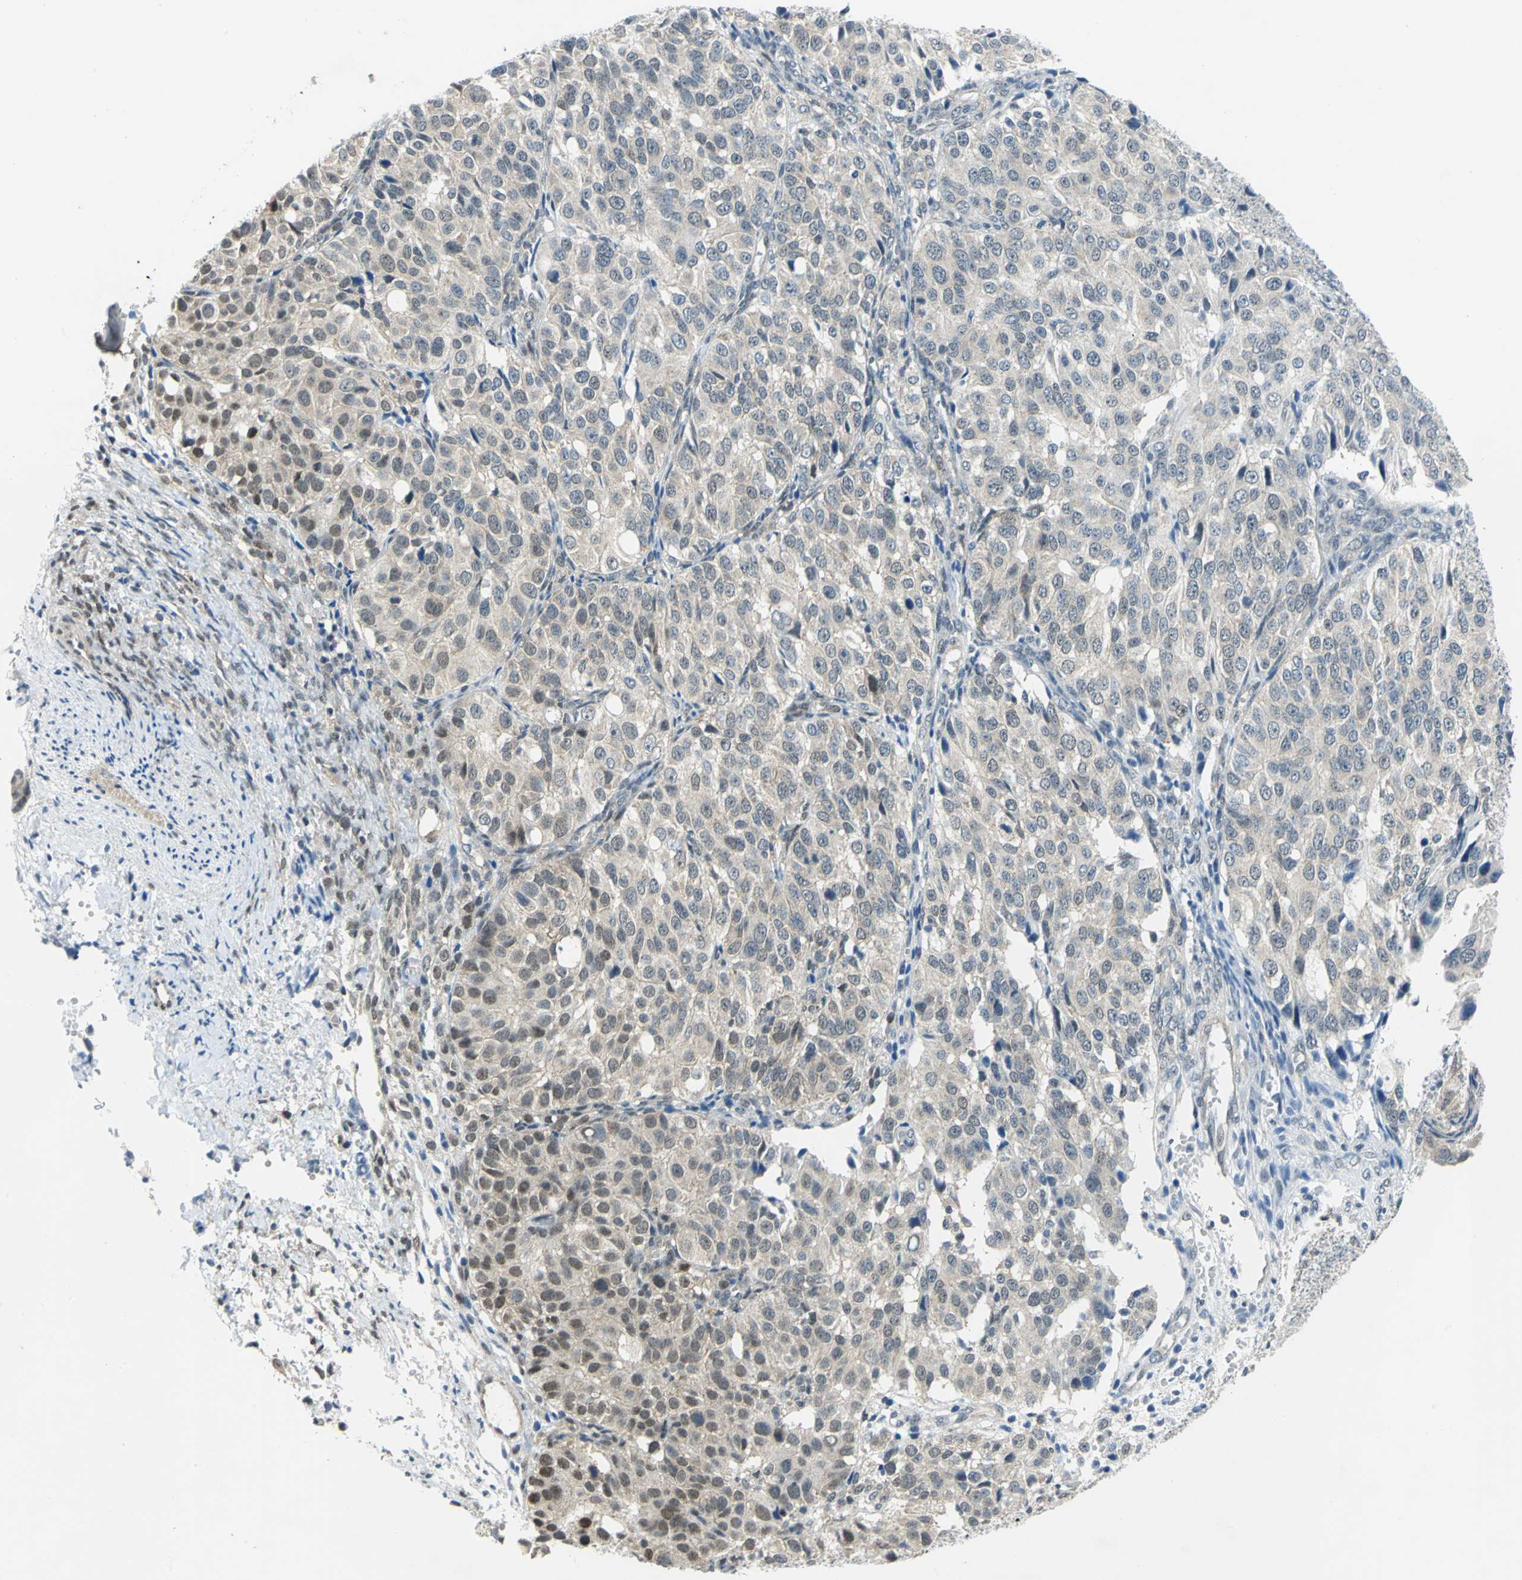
{"staining": {"intensity": "weak", "quantity": ">75%", "location": "cytoplasmic/membranous"}, "tissue": "ovarian cancer", "cell_type": "Tumor cells", "image_type": "cancer", "snomed": [{"axis": "morphology", "description": "Carcinoma, endometroid"}, {"axis": "topography", "description": "Ovary"}], "caption": "Ovarian endometroid carcinoma stained with immunohistochemistry demonstrates weak cytoplasmic/membranous positivity in about >75% of tumor cells.", "gene": "PIN1", "patient": {"sex": "female", "age": 51}}